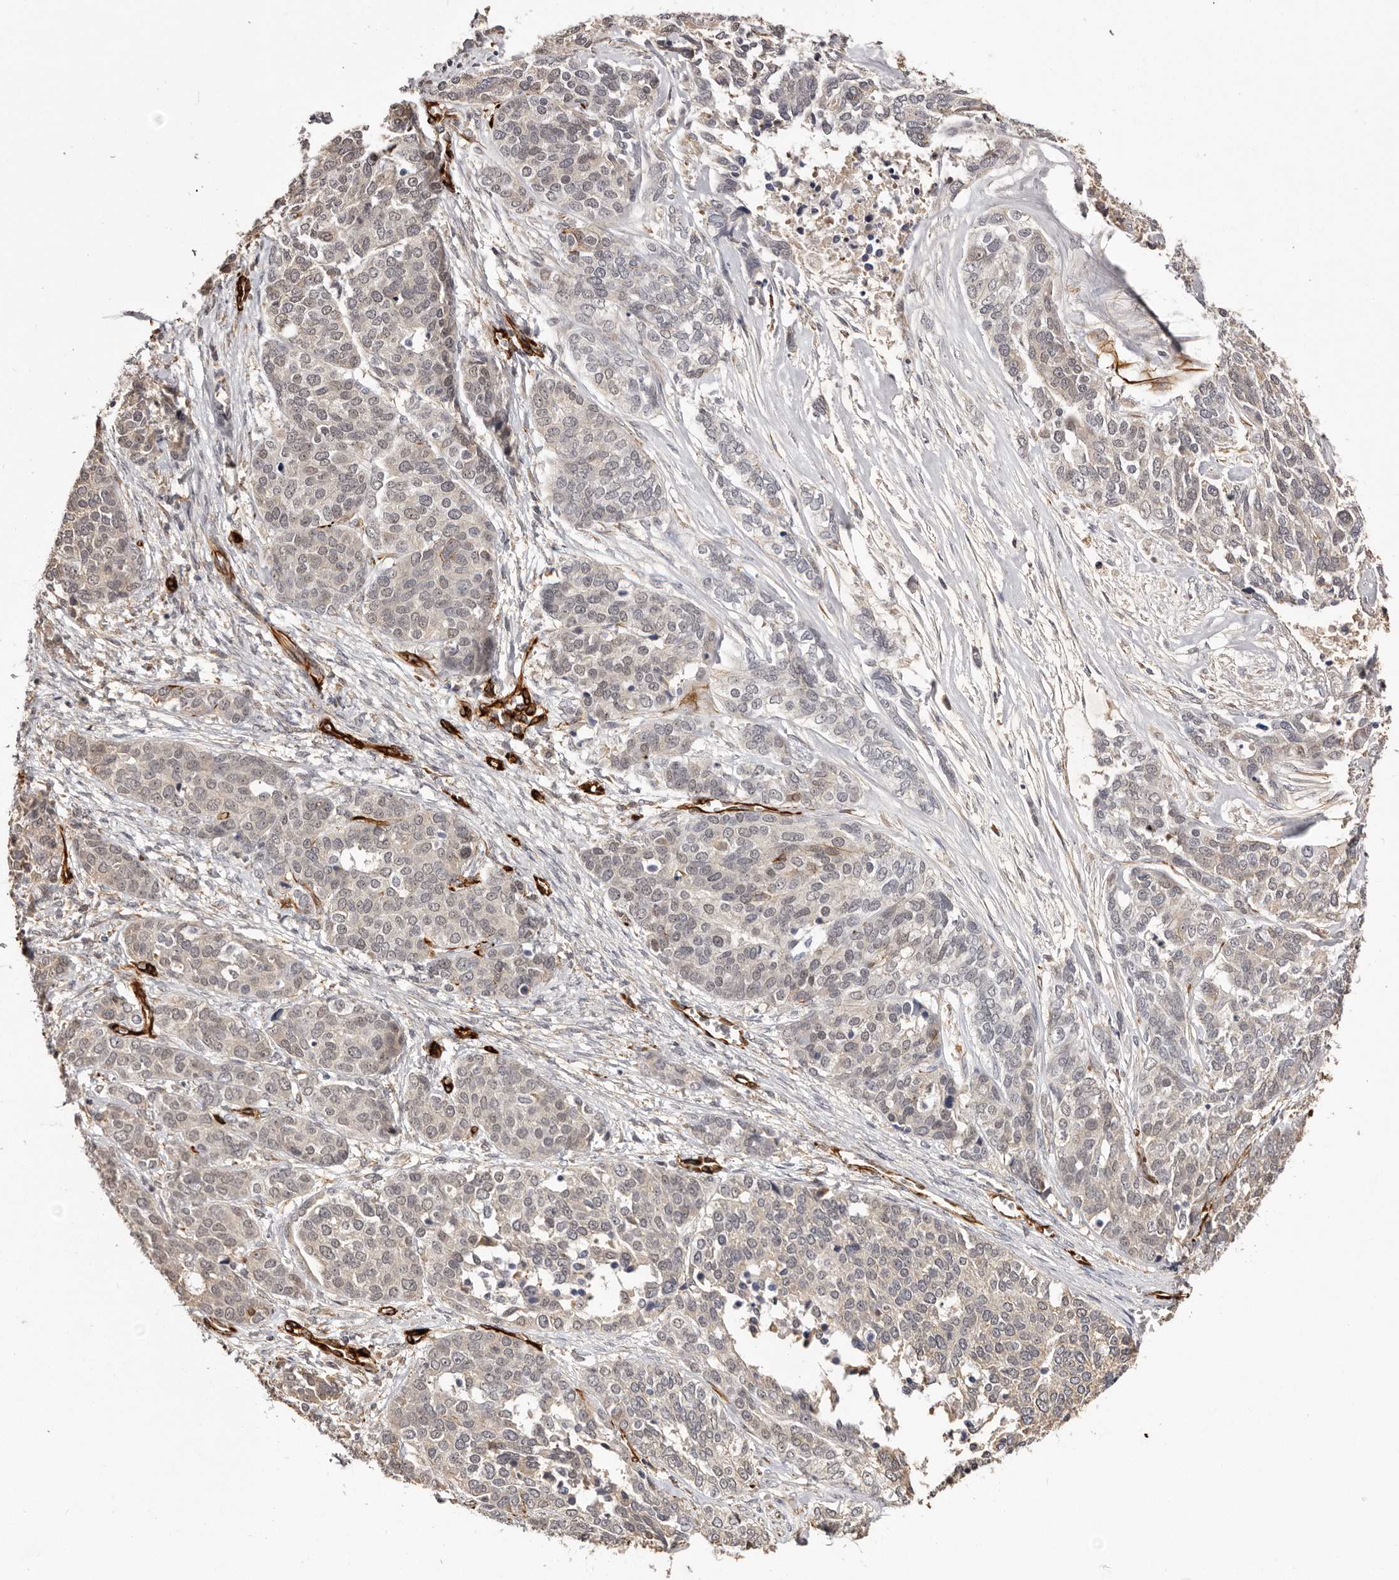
{"staining": {"intensity": "negative", "quantity": "none", "location": "none"}, "tissue": "ovarian cancer", "cell_type": "Tumor cells", "image_type": "cancer", "snomed": [{"axis": "morphology", "description": "Cystadenocarcinoma, serous, NOS"}, {"axis": "topography", "description": "Ovary"}], "caption": "An image of human serous cystadenocarcinoma (ovarian) is negative for staining in tumor cells.", "gene": "ZNF557", "patient": {"sex": "female", "age": 44}}